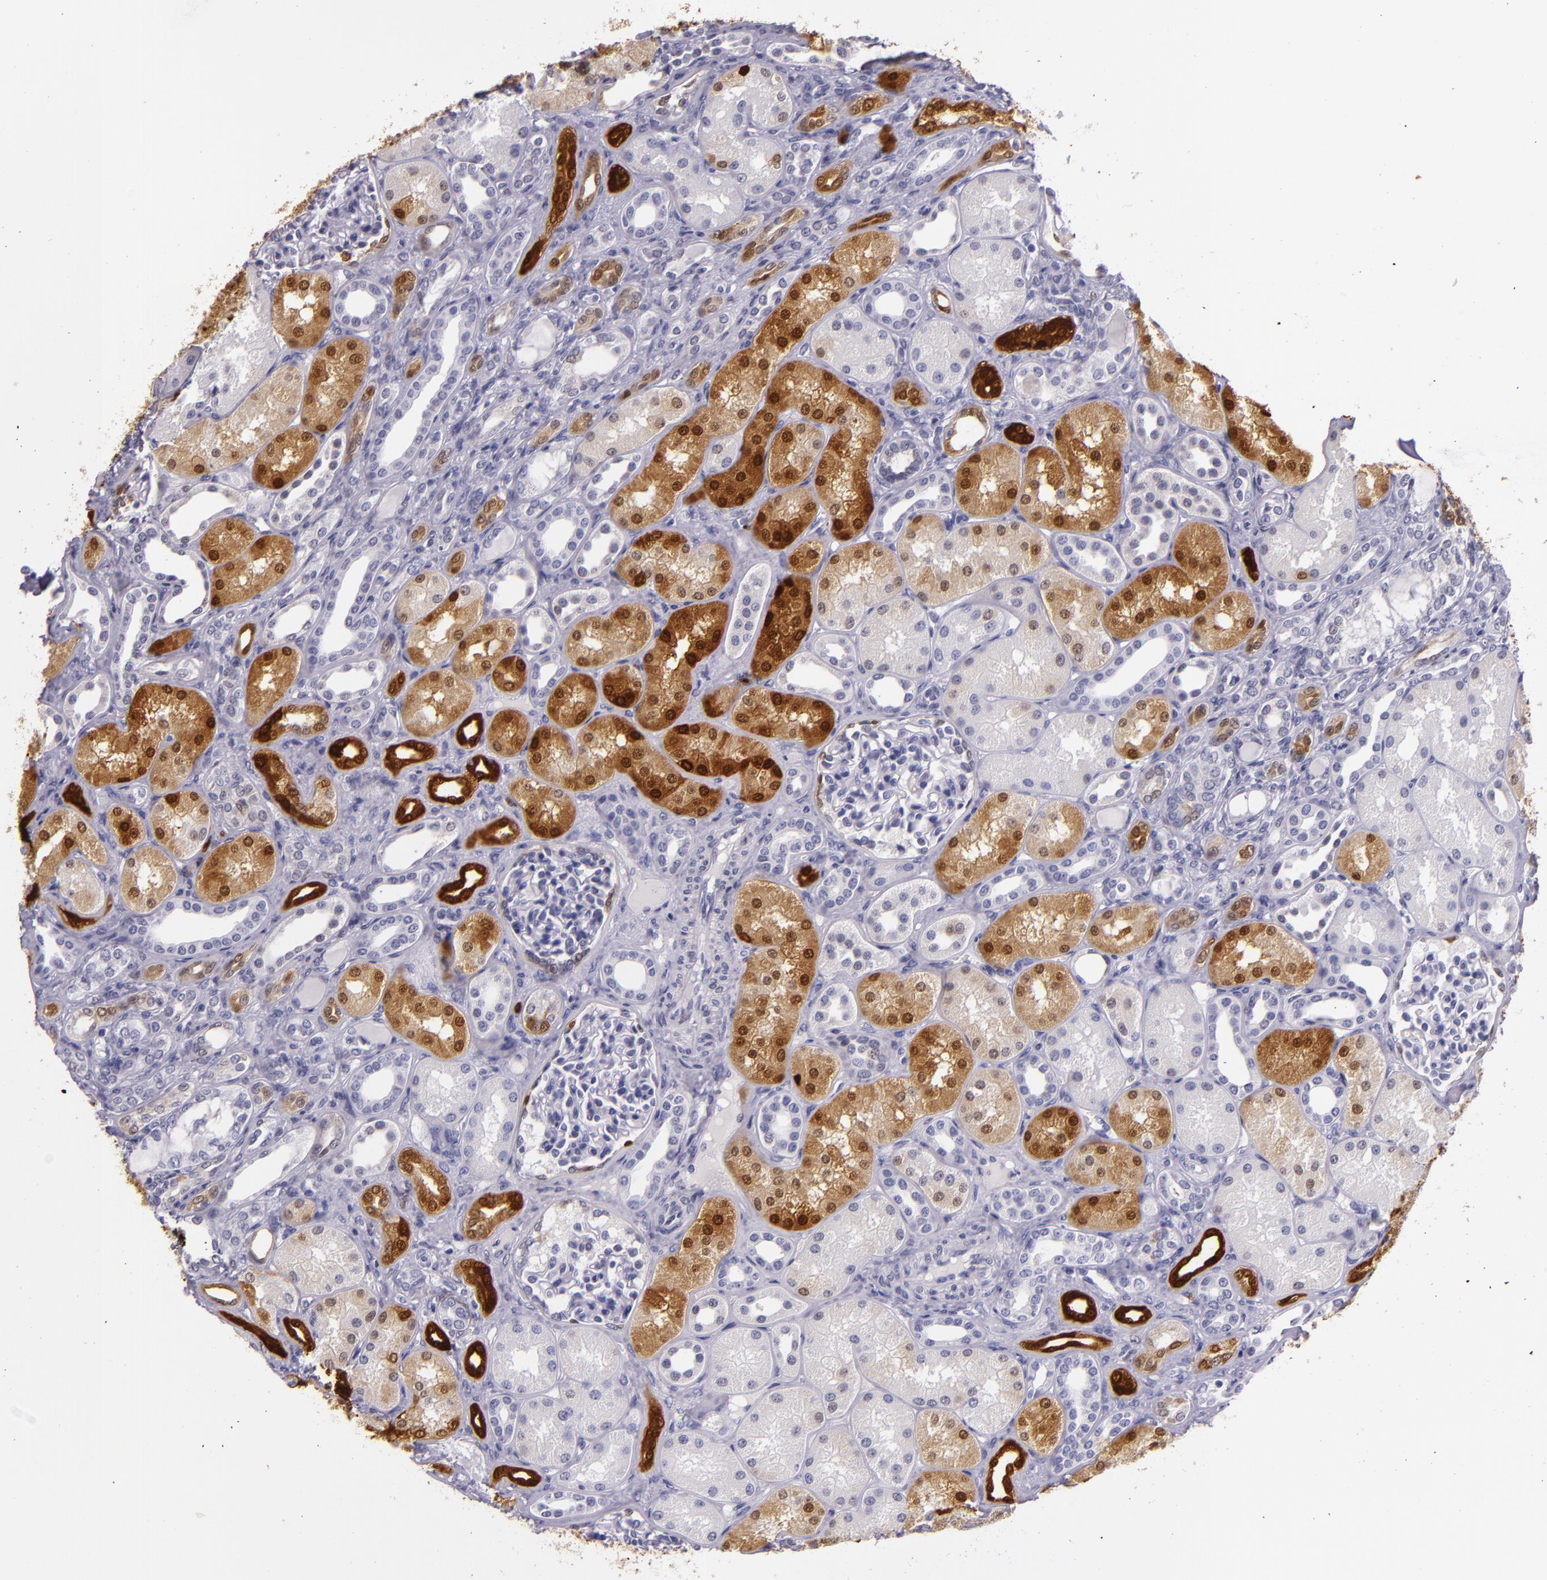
{"staining": {"intensity": "negative", "quantity": "none", "location": "none"}, "tissue": "kidney", "cell_type": "Cells in glomeruli", "image_type": "normal", "snomed": [{"axis": "morphology", "description": "Normal tissue, NOS"}, {"axis": "topography", "description": "Kidney"}], "caption": "Cells in glomeruli are negative for protein expression in unremarkable human kidney. (Stains: DAB (3,3'-diaminobenzidine) immunohistochemistry (IHC) with hematoxylin counter stain, Microscopy: brightfield microscopy at high magnification).", "gene": "MT1A", "patient": {"sex": "male", "age": 7}}